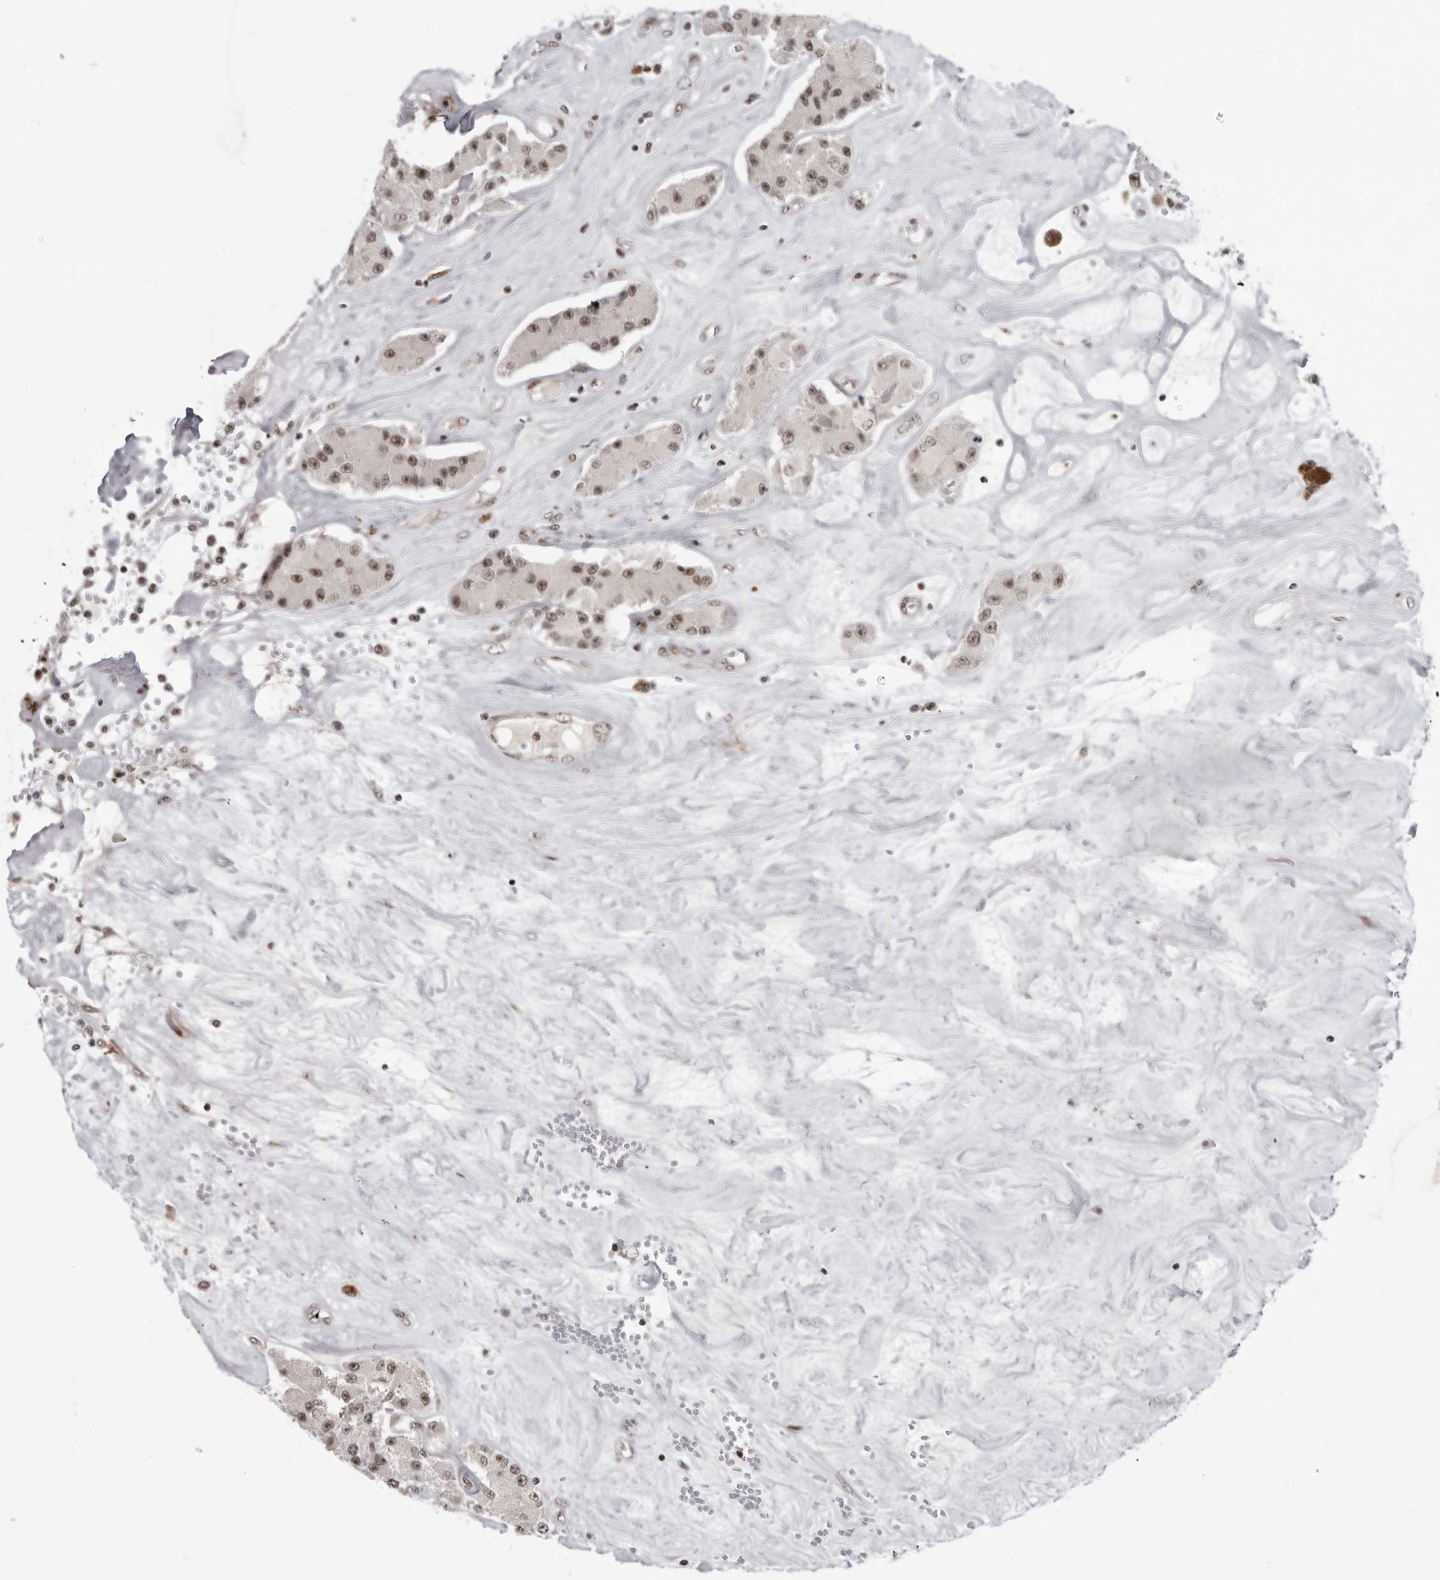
{"staining": {"intensity": "moderate", "quantity": ">75%", "location": "nuclear"}, "tissue": "carcinoid", "cell_type": "Tumor cells", "image_type": "cancer", "snomed": [{"axis": "morphology", "description": "Carcinoid, malignant, NOS"}, {"axis": "topography", "description": "Pancreas"}], "caption": "The photomicrograph exhibits staining of carcinoid, revealing moderate nuclear protein staining (brown color) within tumor cells. The protein is stained brown, and the nuclei are stained in blue (DAB (3,3'-diaminobenzidine) IHC with brightfield microscopy, high magnification).", "gene": "TRIM66", "patient": {"sex": "male", "age": 41}}